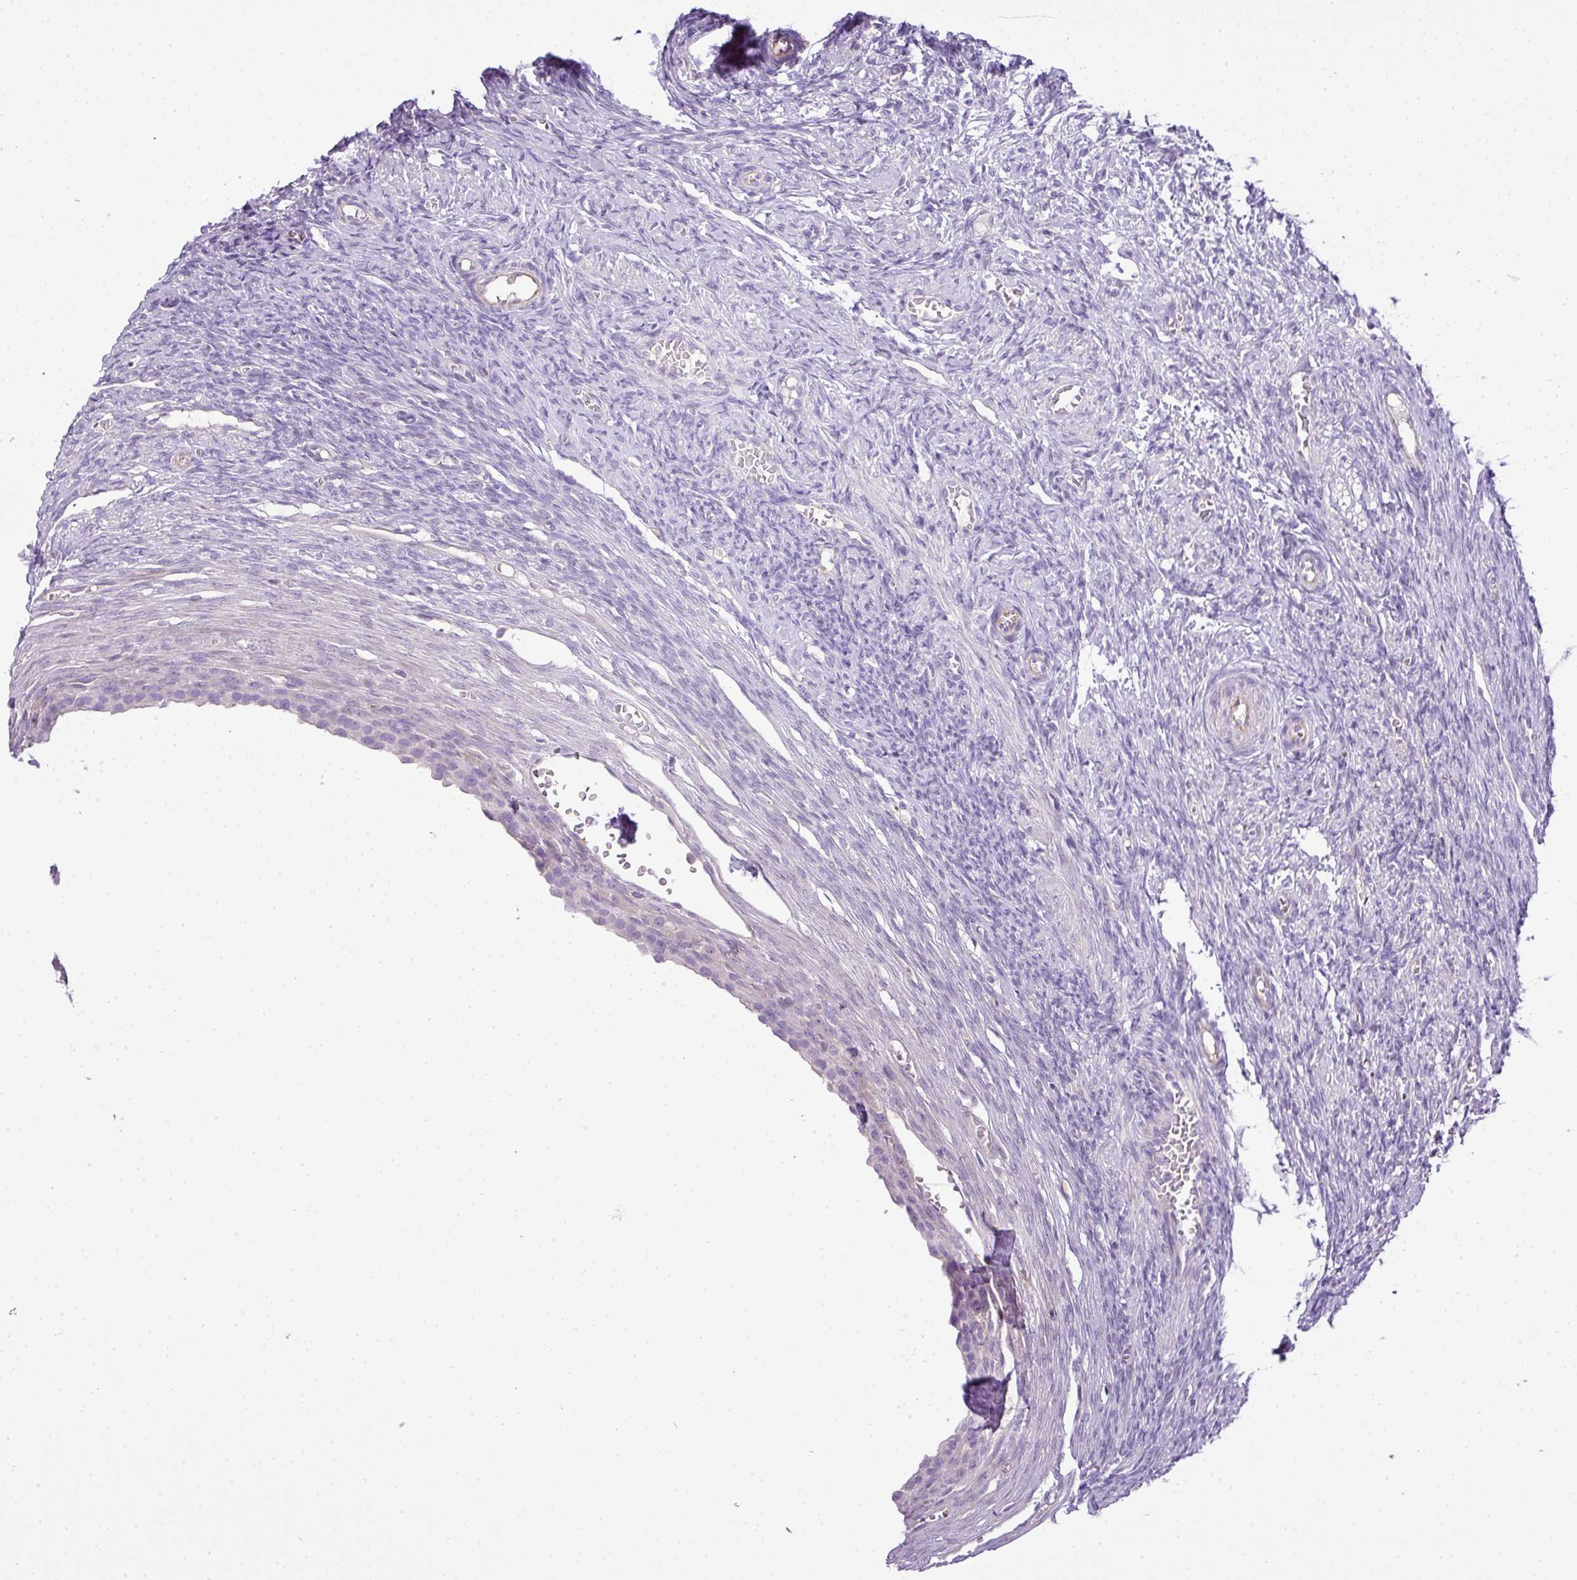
{"staining": {"intensity": "negative", "quantity": "none", "location": "none"}, "tissue": "ovary", "cell_type": "Follicle cells", "image_type": "normal", "snomed": [{"axis": "morphology", "description": "Normal tissue, NOS"}, {"axis": "topography", "description": "Ovary"}], "caption": "This is an immunohistochemistry histopathology image of benign ovary. There is no positivity in follicle cells.", "gene": "HOXC13", "patient": {"sex": "female", "age": 27}}